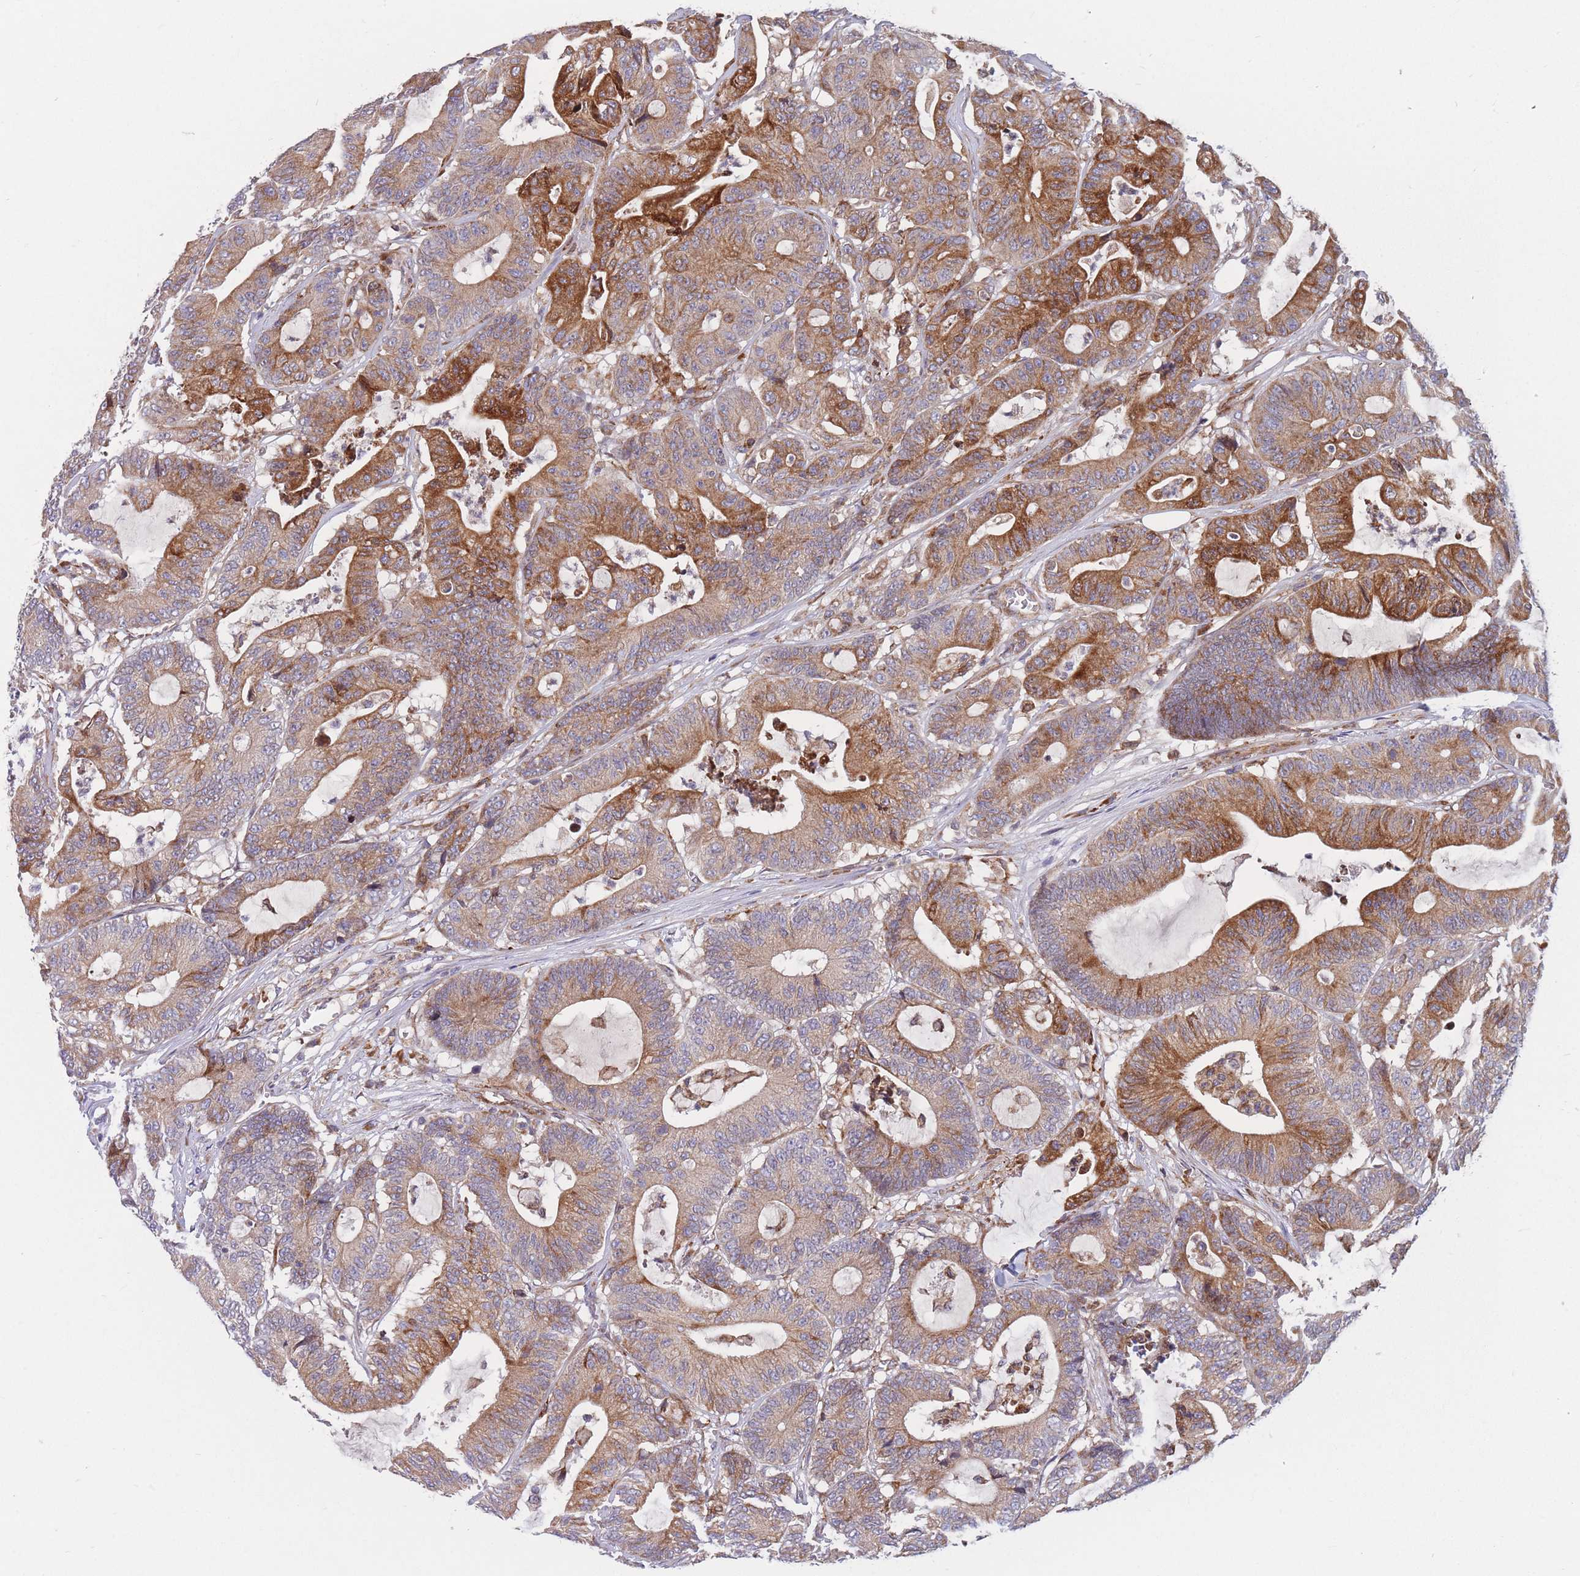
{"staining": {"intensity": "moderate", "quantity": ">75%", "location": "cytoplasmic/membranous"}, "tissue": "colorectal cancer", "cell_type": "Tumor cells", "image_type": "cancer", "snomed": [{"axis": "morphology", "description": "Adenocarcinoma, NOS"}, {"axis": "topography", "description": "Colon"}], "caption": "IHC (DAB) staining of human colorectal adenocarcinoma shows moderate cytoplasmic/membranous protein staining in approximately >75% of tumor cells.", "gene": "TMEM131L", "patient": {"sex": "female", "age": 84}}